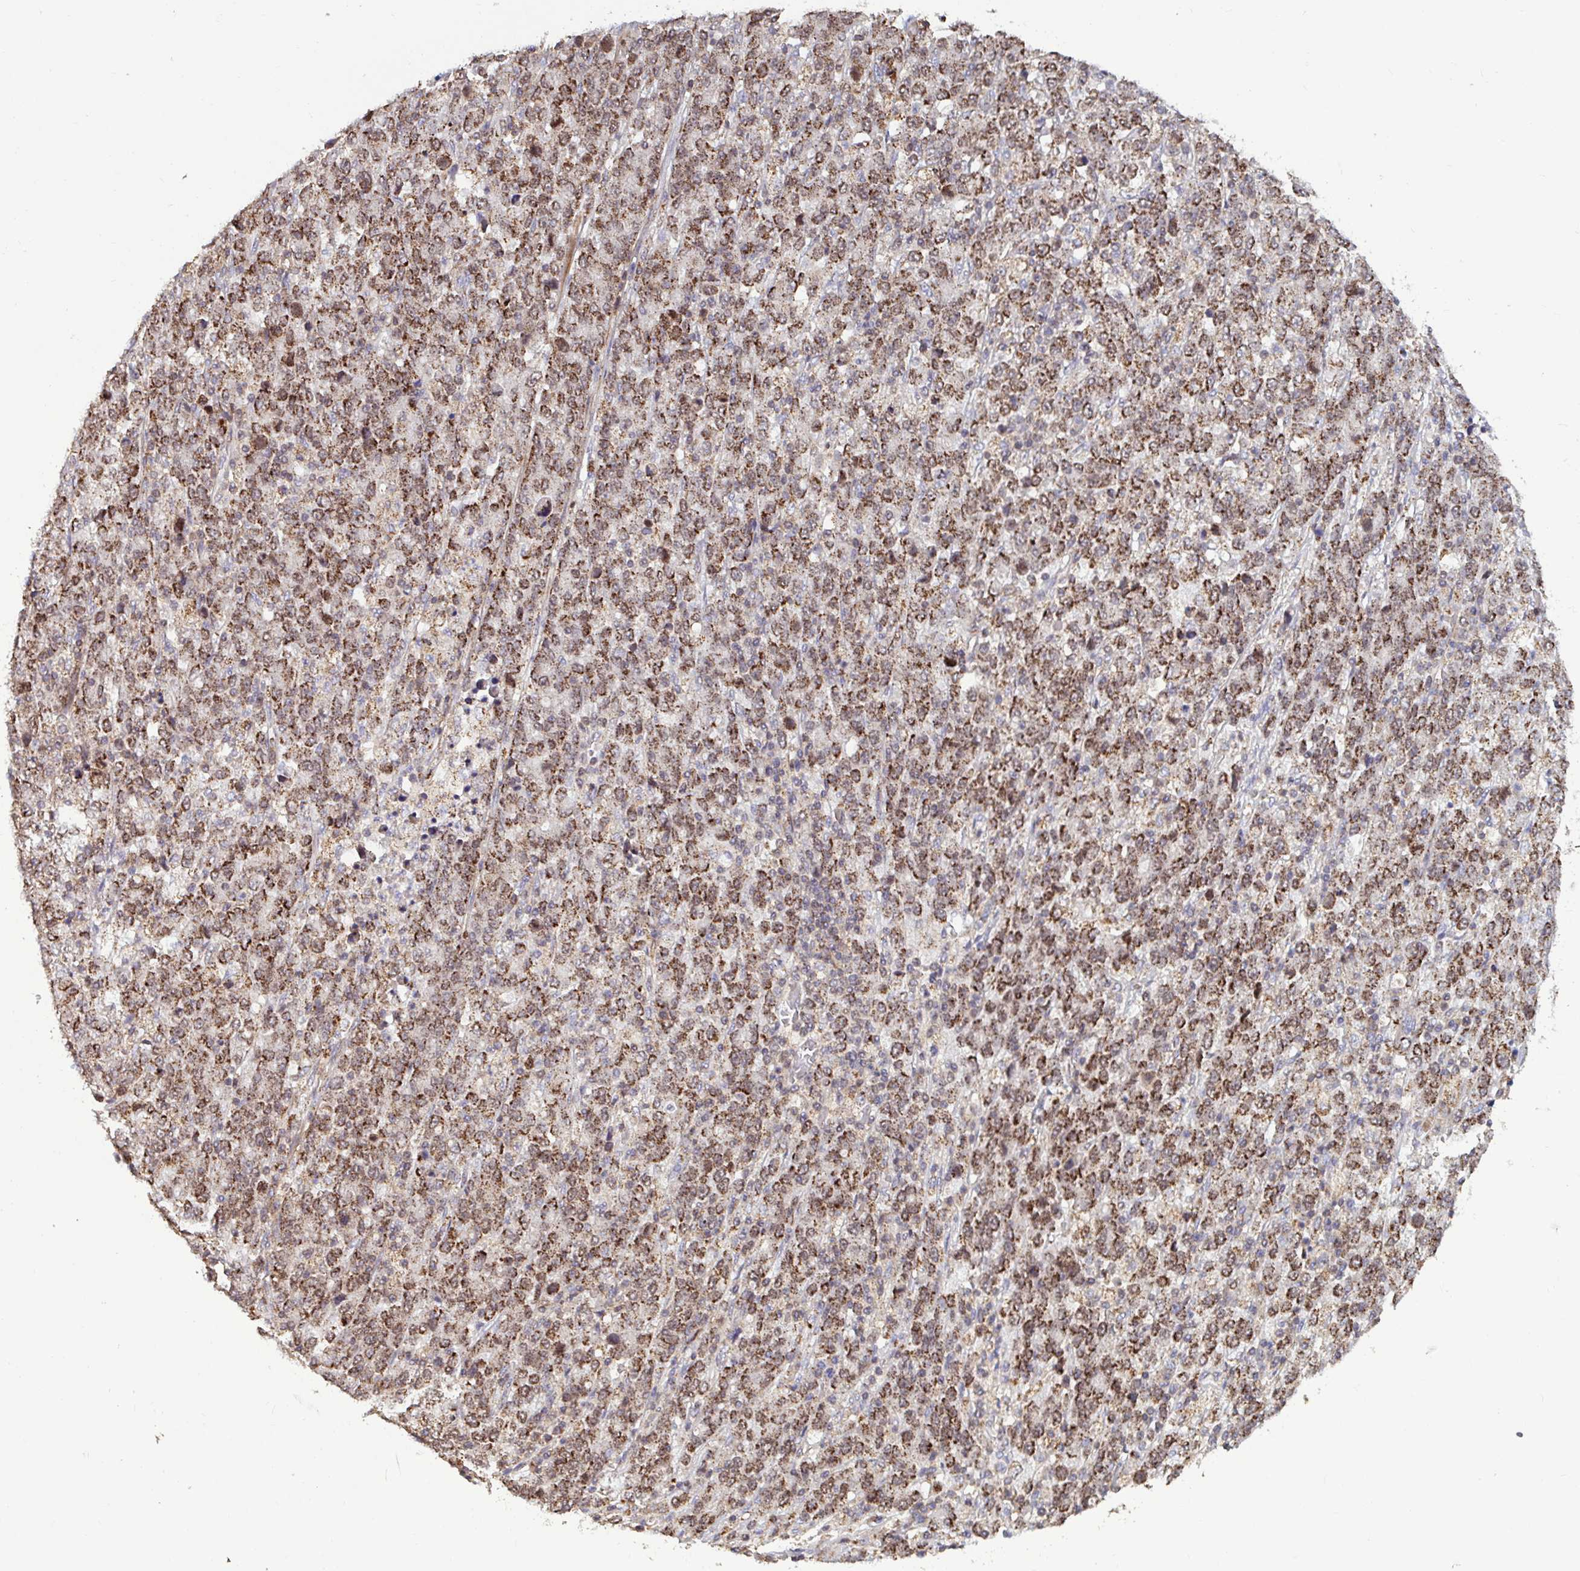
{"staining": {"intensity": "moderate", "quantity": ">75%", "location": "cytoplasmic/membranous"}, "tissue": "stomach cancer", "cell_type": "Tumor cells", "image_type": "cancer", "snomed": [{"axis": "morphology", "description": "Adenocarcinoma, NOS"}, {"axis": "topography", "description": "Stomach, upper"}], "caption": "Approximately >75% of tumor cells in stomach adenocarcinoma show moderate cytoplasmic/membranous protein expression as visualized by brown immunohistochemical staining.", "gene": "SPRY1", "patient": {"sex": "male", "age": 69}}